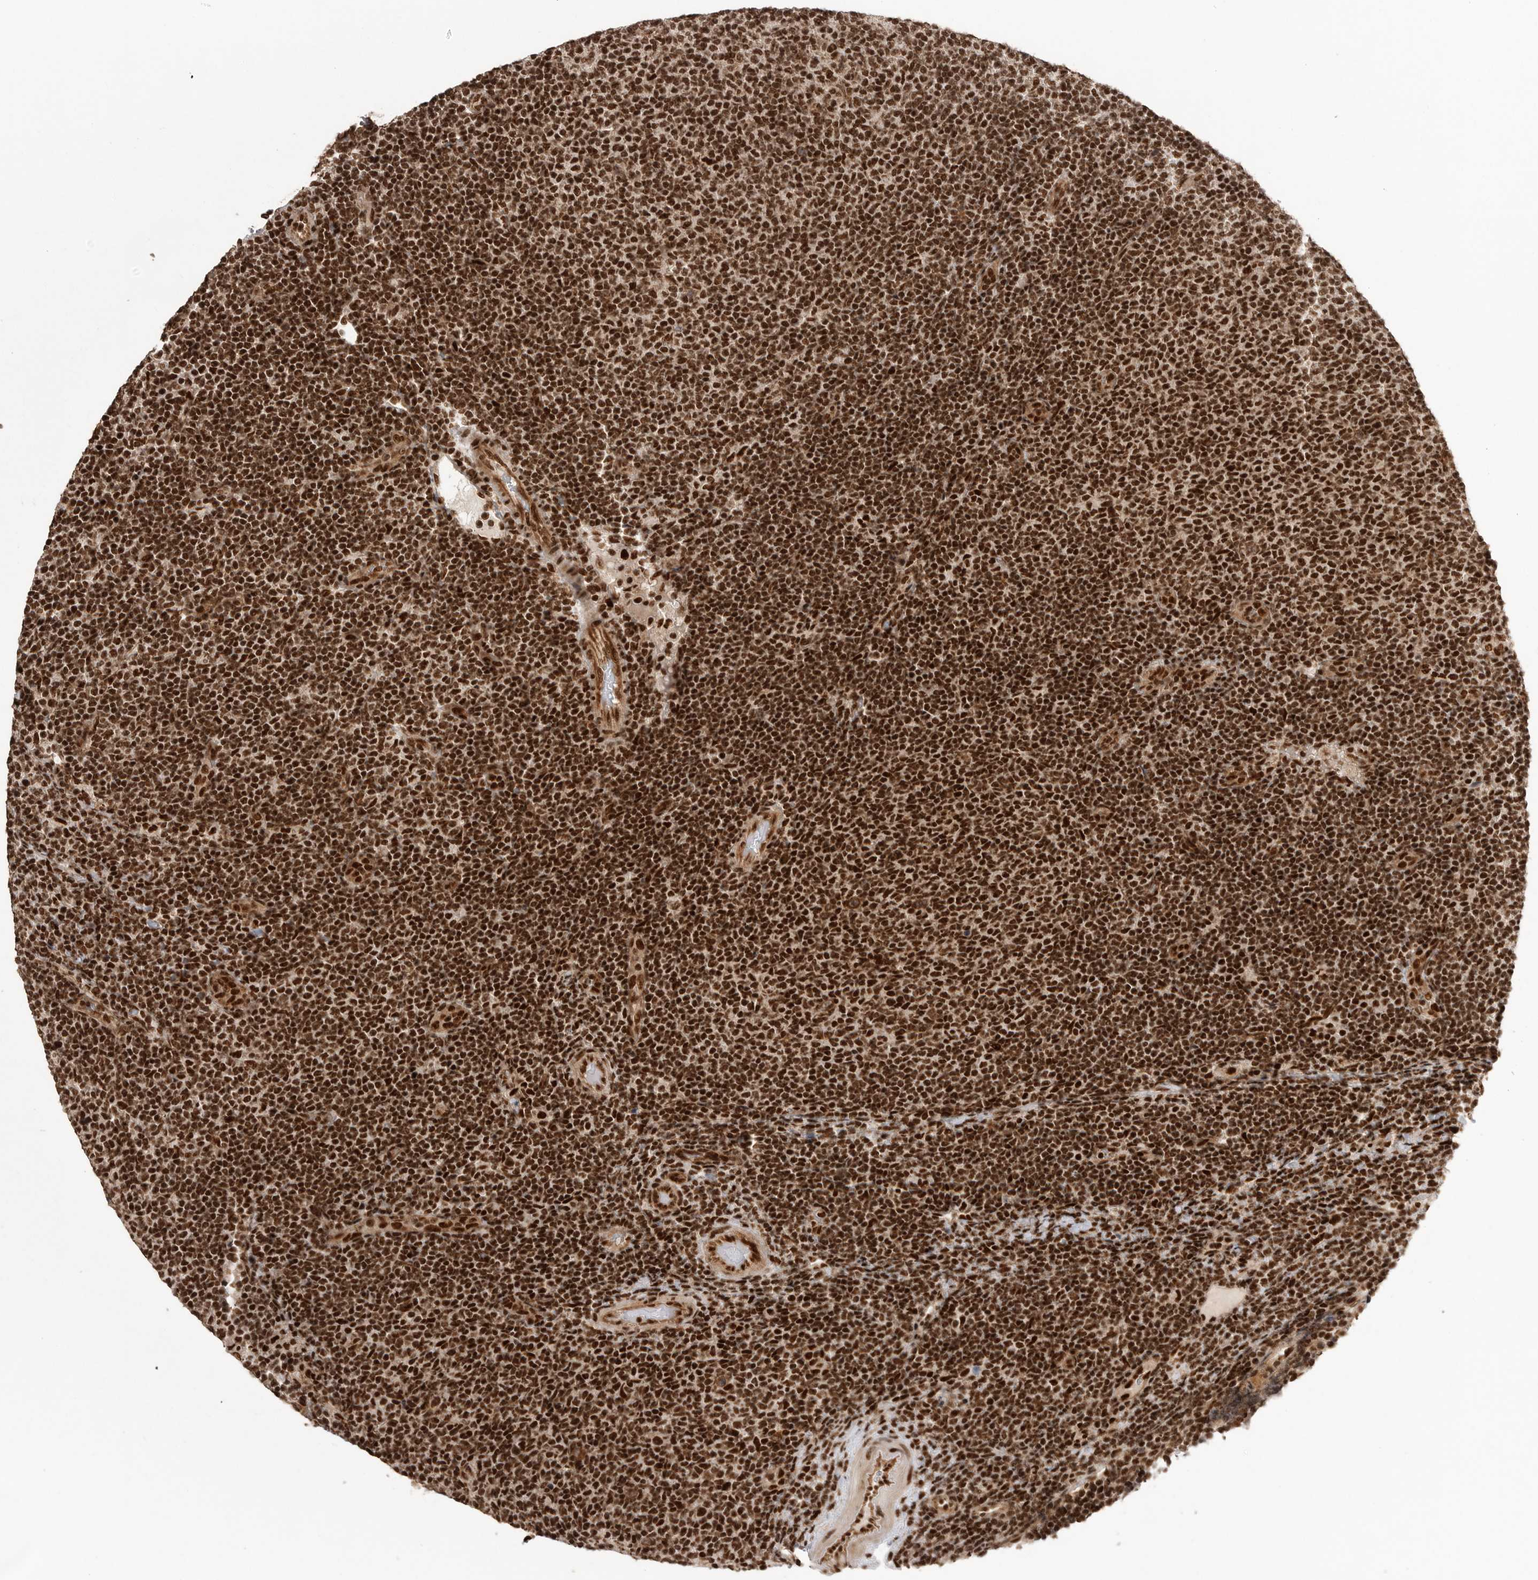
{"staining": {"intensity": "strong", "quantity": ">75%", "location": "nuclear"}, "tissue": "lymphoma", "cell_type": "Tumor cells", "image_type": "cancer", "snomed": [{"axis": "morphology", "description": "Malignant lymphoma, non-Hodgkin's type, Low grade"}, {"axis": "topography", "description": "Lymph node"}], "caption": "DAB immunohistochemical staining of human lymphoma demonstrates strong nuclear protein positivity in about >75% of tumor cells.", "gene": "PPP1R8", "patient": {"sex": "male", "age": 66}}